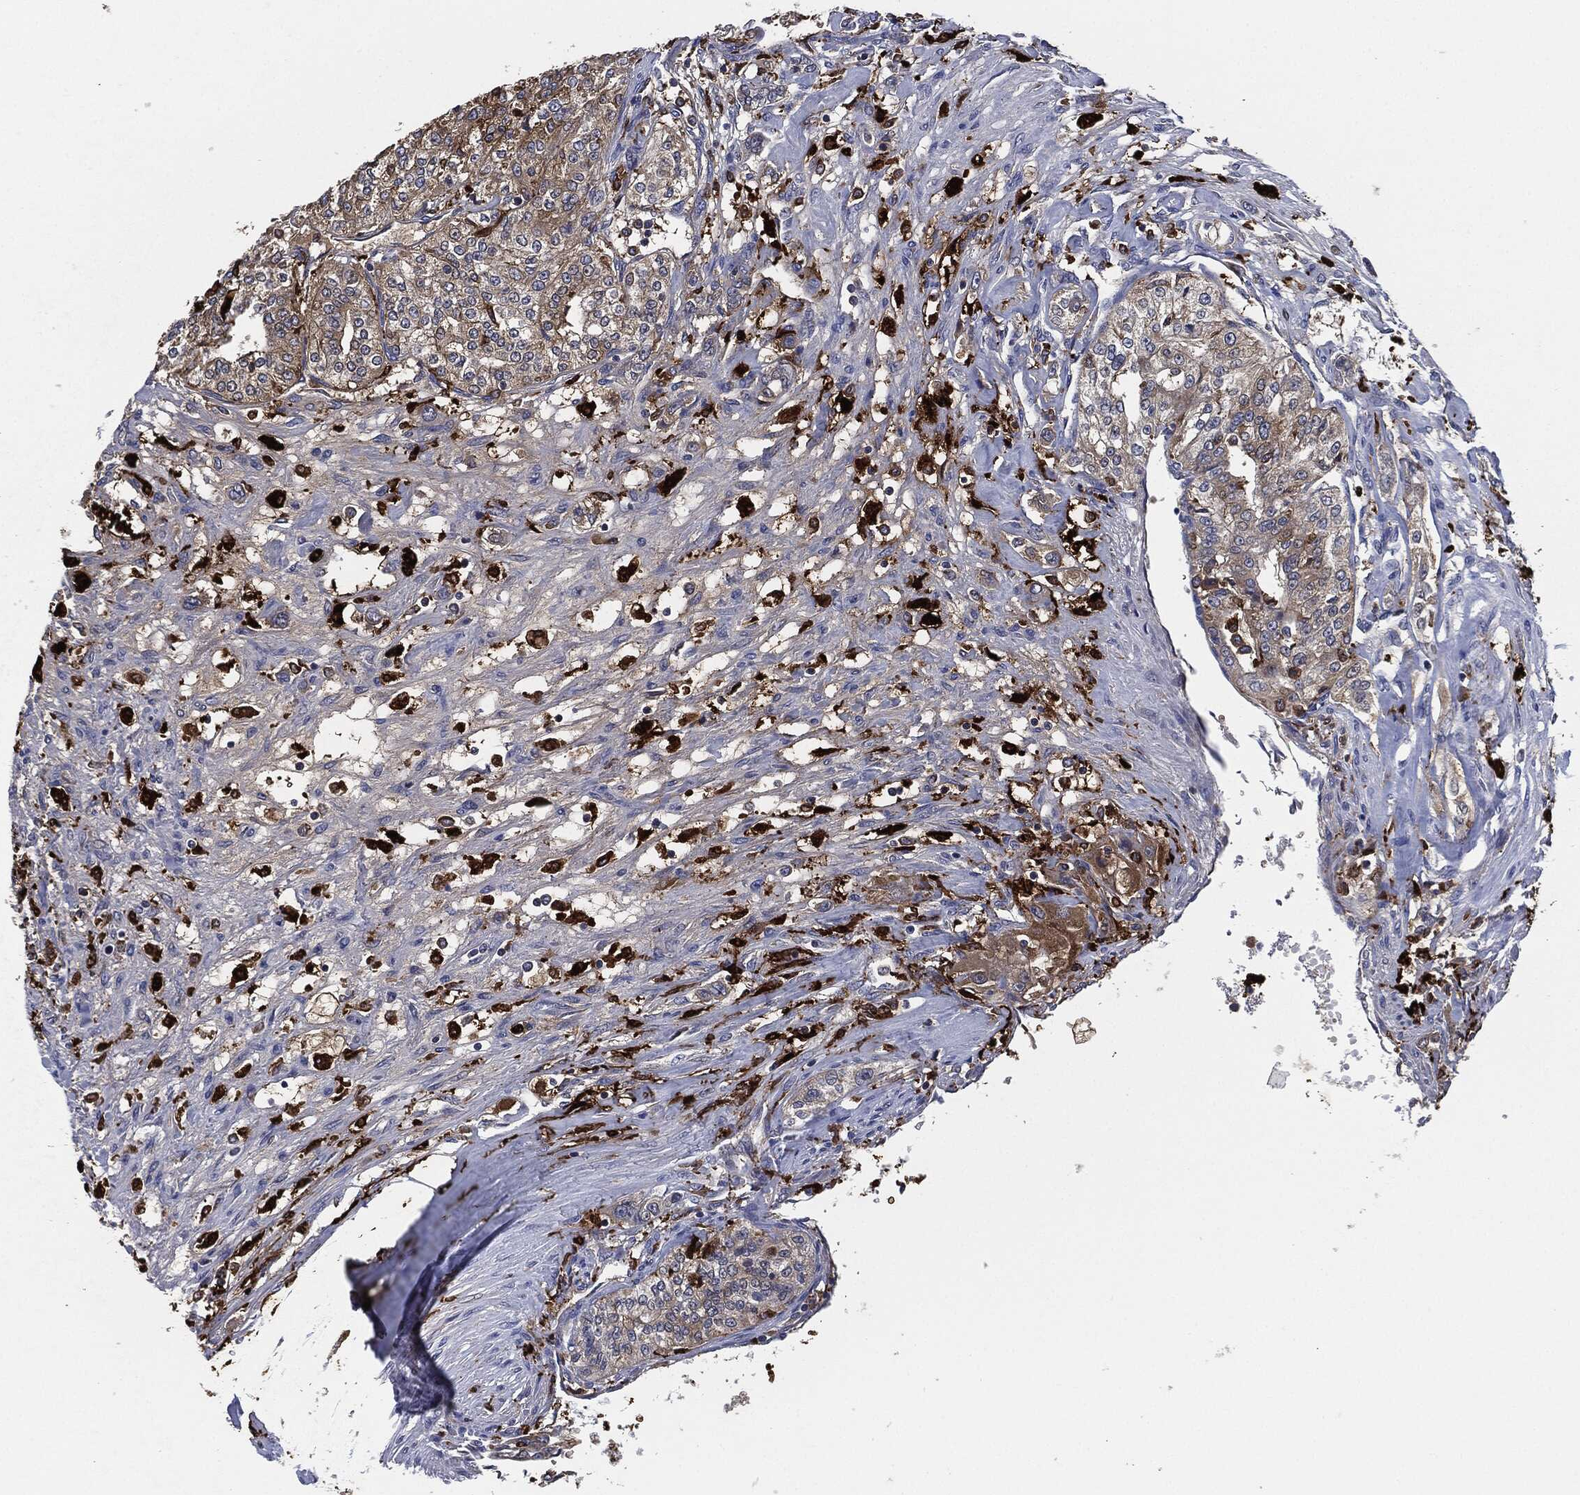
{"staining": {"intensity": "moderate", "quantity": "<25%", "location": "cytoplasmic/membranous"}, "tissue": "renal cancer", "cell_type": "Tumor cells", "image_type": "cancer", "snomed": [{"axis": "morphology", "description": "Adenocarcinoma, NOS"}, {"axis": "topography", "description": "Kidney"}], "caption": "Immunohistochemical staining of renal adenocarcinoma demonstrates moderate cytoplasmic/membranous protein positivity in about <25% of tumor cells.", "gene": "TMEM11", "patient": {"sex": "female", "age": 63}}